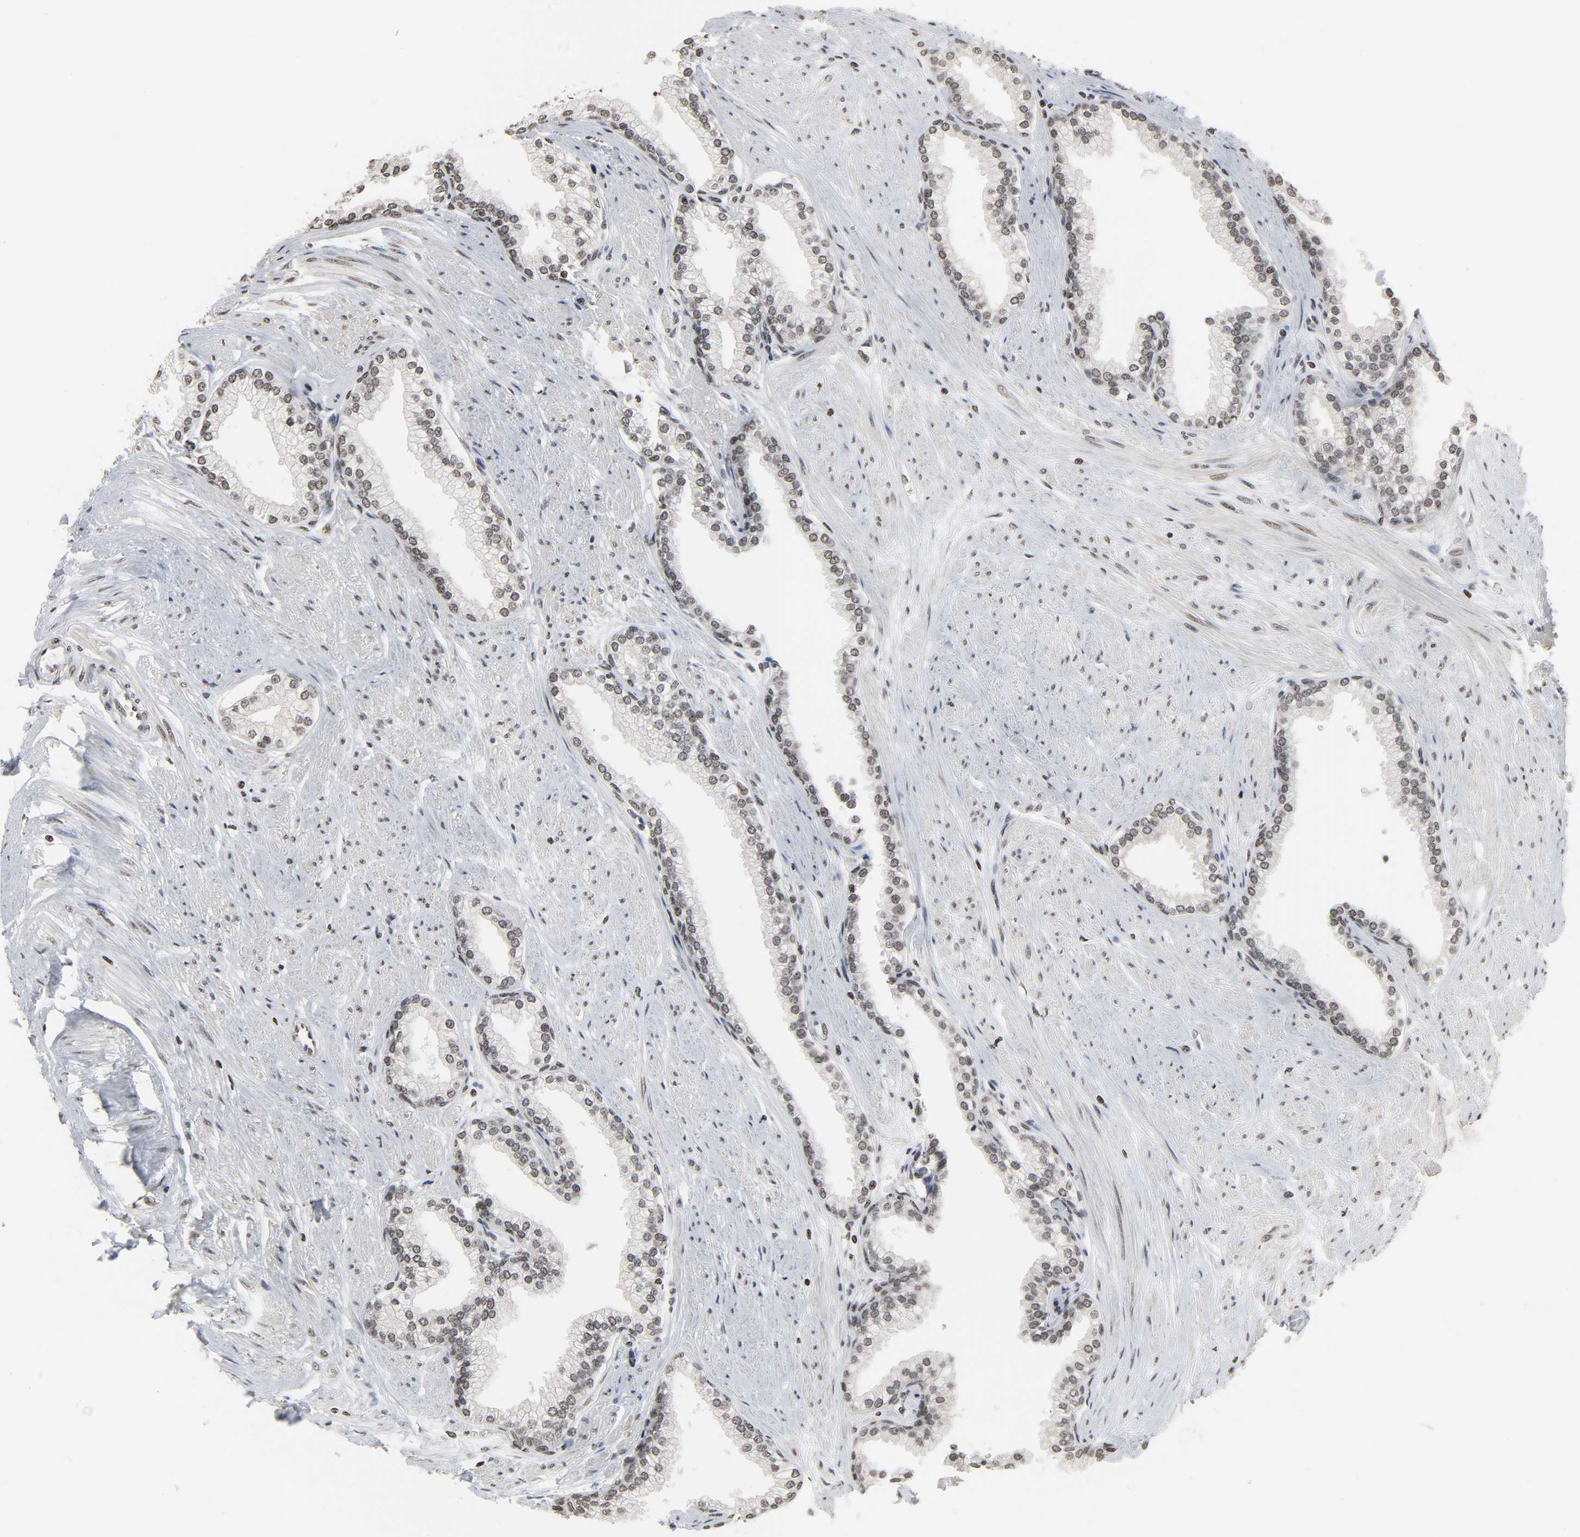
{"staining": {"intensity": "weak", "quantity": ">75%", "location": "nuclear"}, "tissue": "prostate", "cell_type": "Glandular cells", "image_type": "normal", "snomed": [{"axis": "morphology", "description": "Normal tissue, NOS"}, {"axis": "topography", "description": "Prostate"}], "caption": "A brown stain shows weak nuclear positivity of a protein in glandular cells of normal human prostate. (DAB IHC, brown staining for protein, blue staining for nuclei).", "gene": "ELAVL1", "patient": {"sex": "male", "age": 64}}